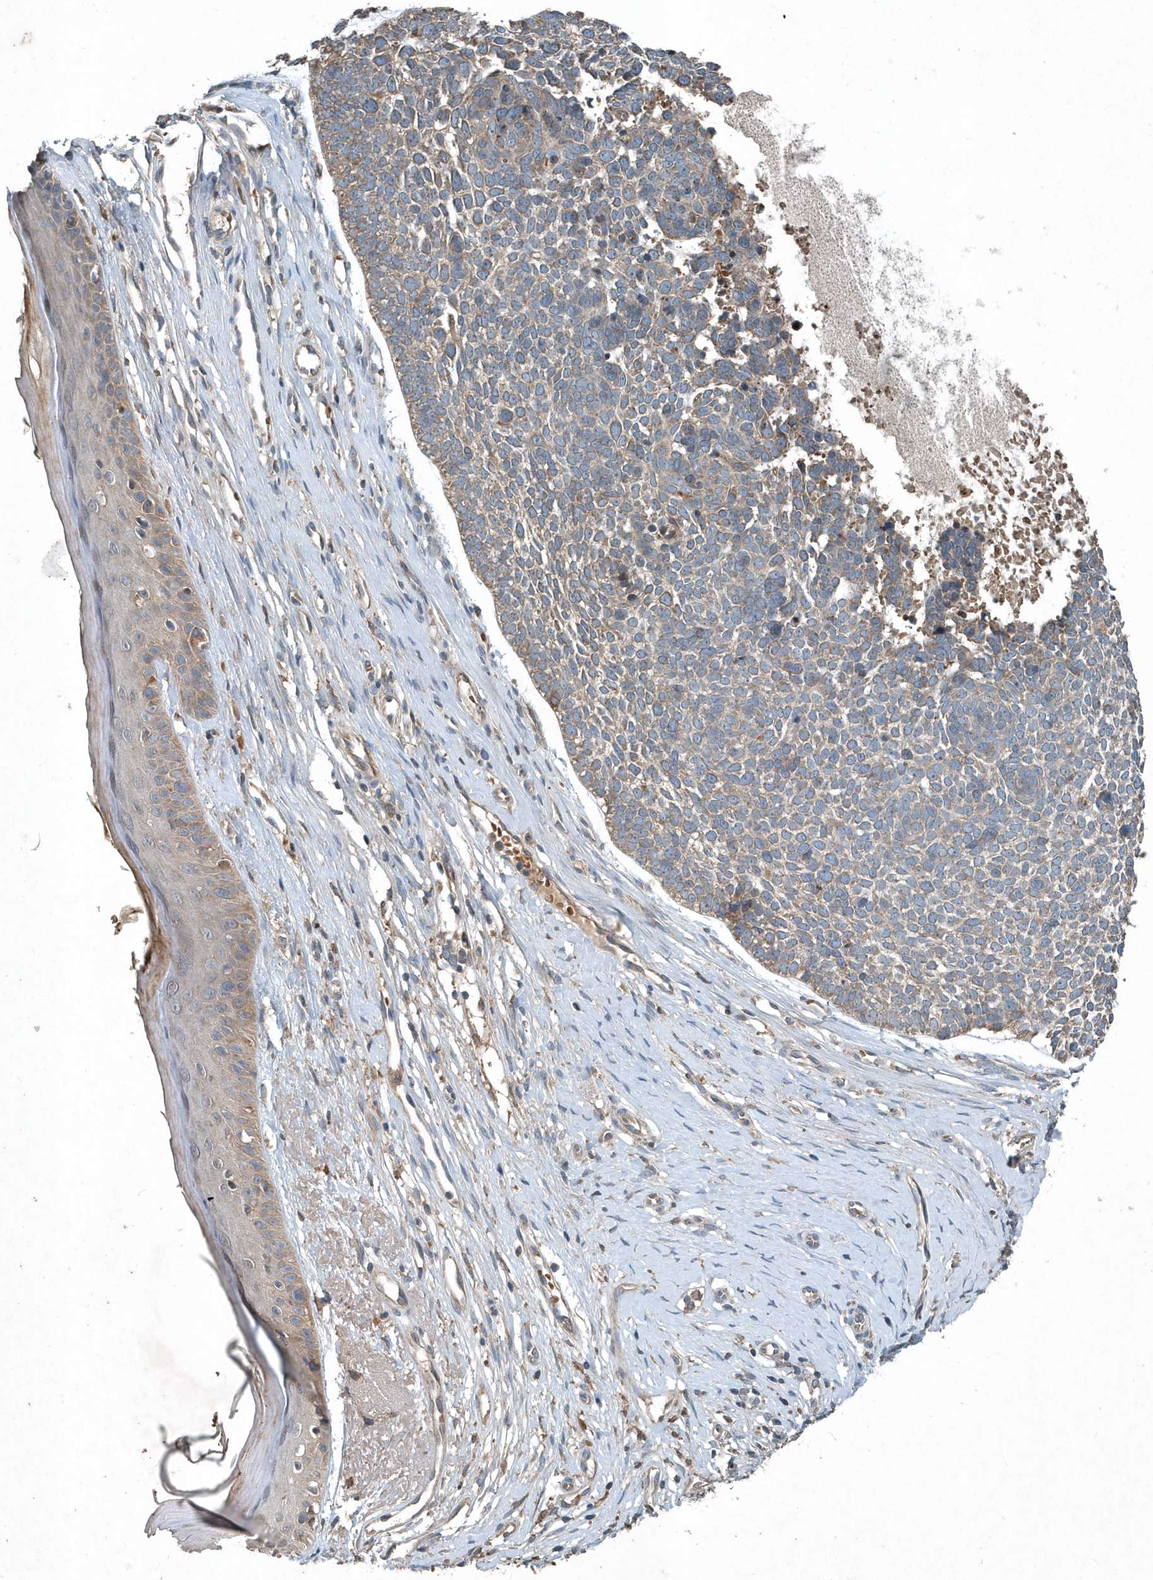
{"staining": {"intensity": "moderate", "quantity": ">75%", "location": "cytoplasmic/membranous"}, "tissue": "skin cancer", "cell_type": "Tumor cells", "image_type": "cancer", "snomed": [{"axis": "morphology", "description": "Basal cell carcinoma"}, {"axis": "topography", "description": "Skin"}], "caption": "Protein staining of basal cell carcinoma (skin) tissue demonstrates moderate cytoplasmic/membranous staining in approximately >75% of tumor cells.", "gene": "SCFD2", "patient": {"sex": "female", "age": 81}}